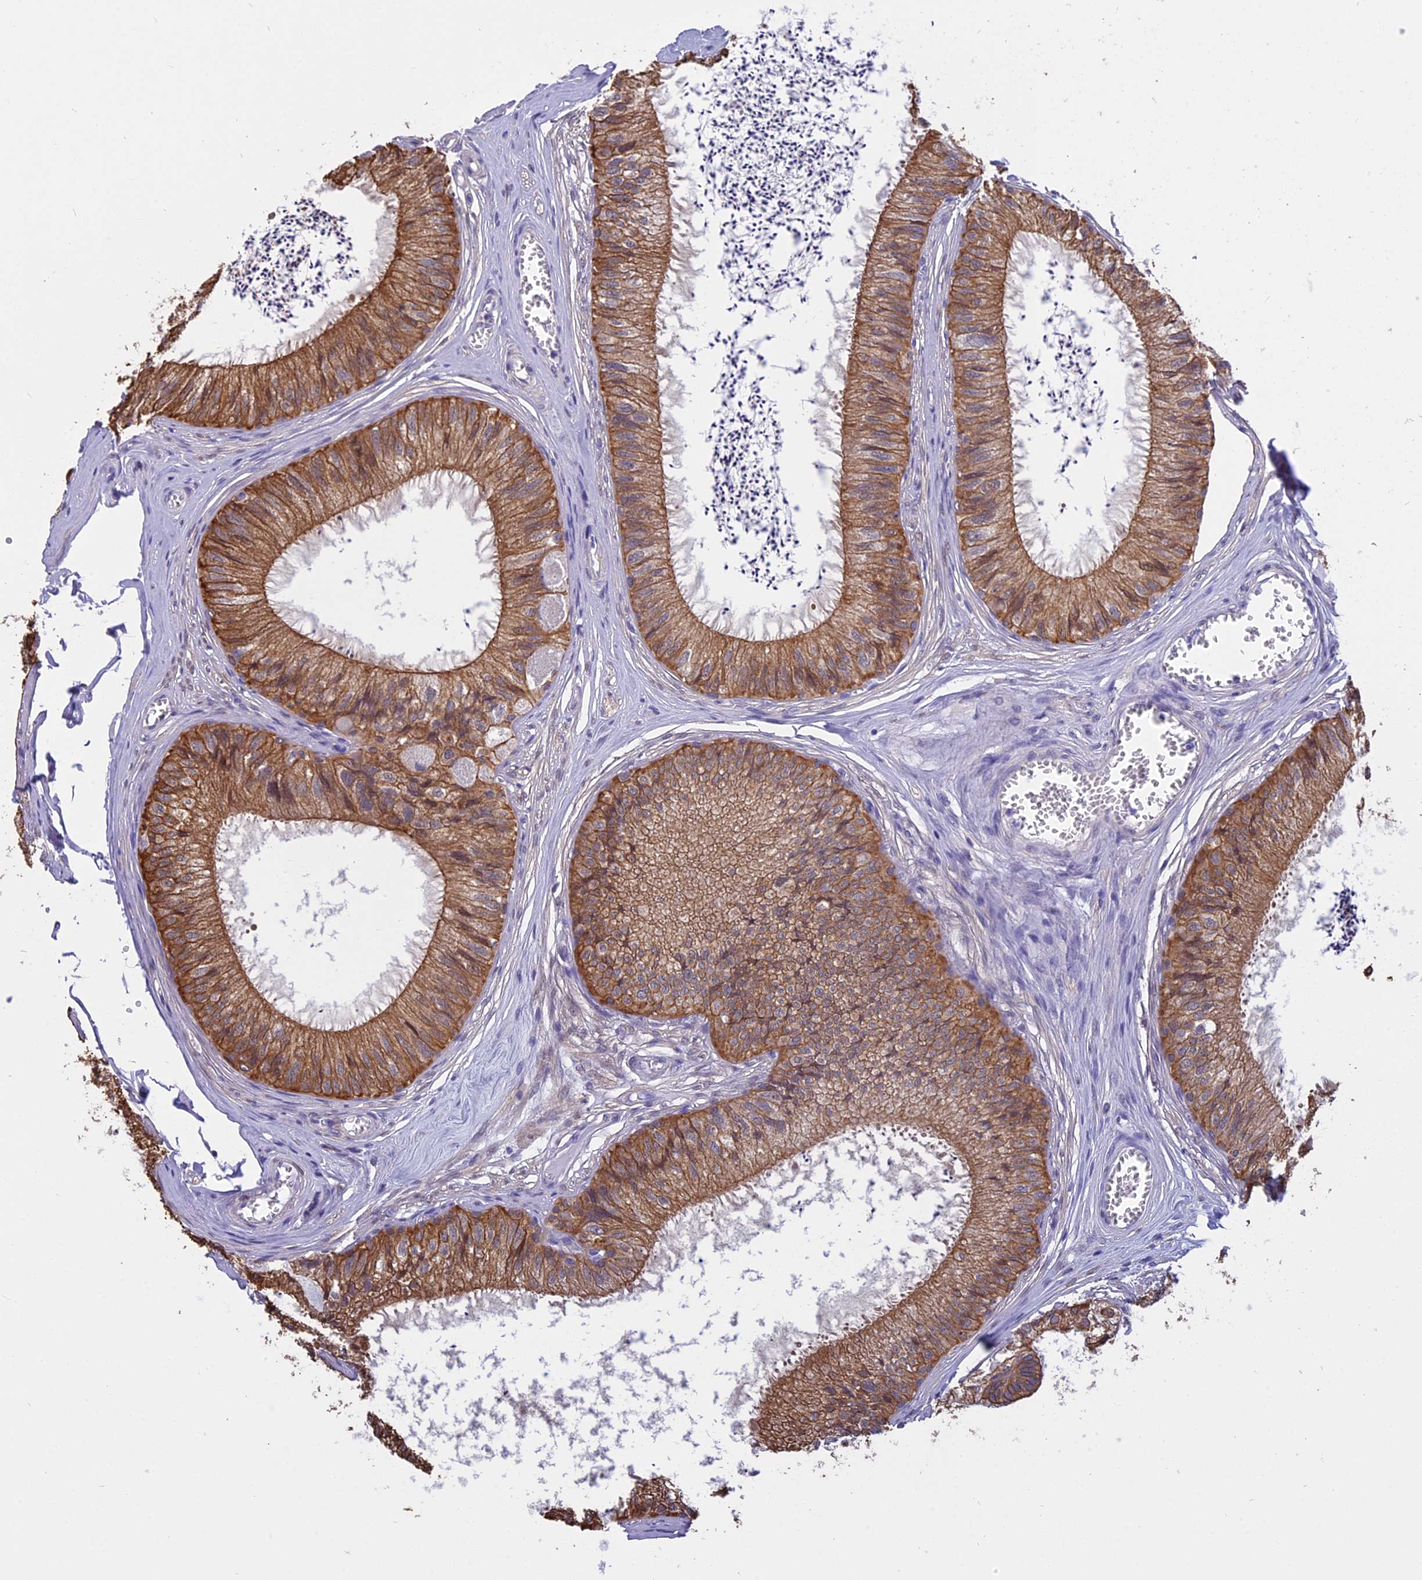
{"staining": {"intensity": "strong", "quantity": ">75%", "location": "cytoplasmic/membranous"}, "tissue": "epididymis", "cell_type": "Glandular cells", "image_type": "normal", "snomed": [{"axis": "morphology", "description": "Normal tissue, NOS"}, {"axis": "topography", "description": "Epididymis"}], "caption": "Immunohistochemical staining of unremarkable epididymis demonstrates strong cytoplasmic/membranous protein staining in approximately >75% of glandular cells. The protein is shown in brown color, while the nuclei are stained blue.", "gene": "STUB1", "patient": {"sex": "male", "age": 79}}